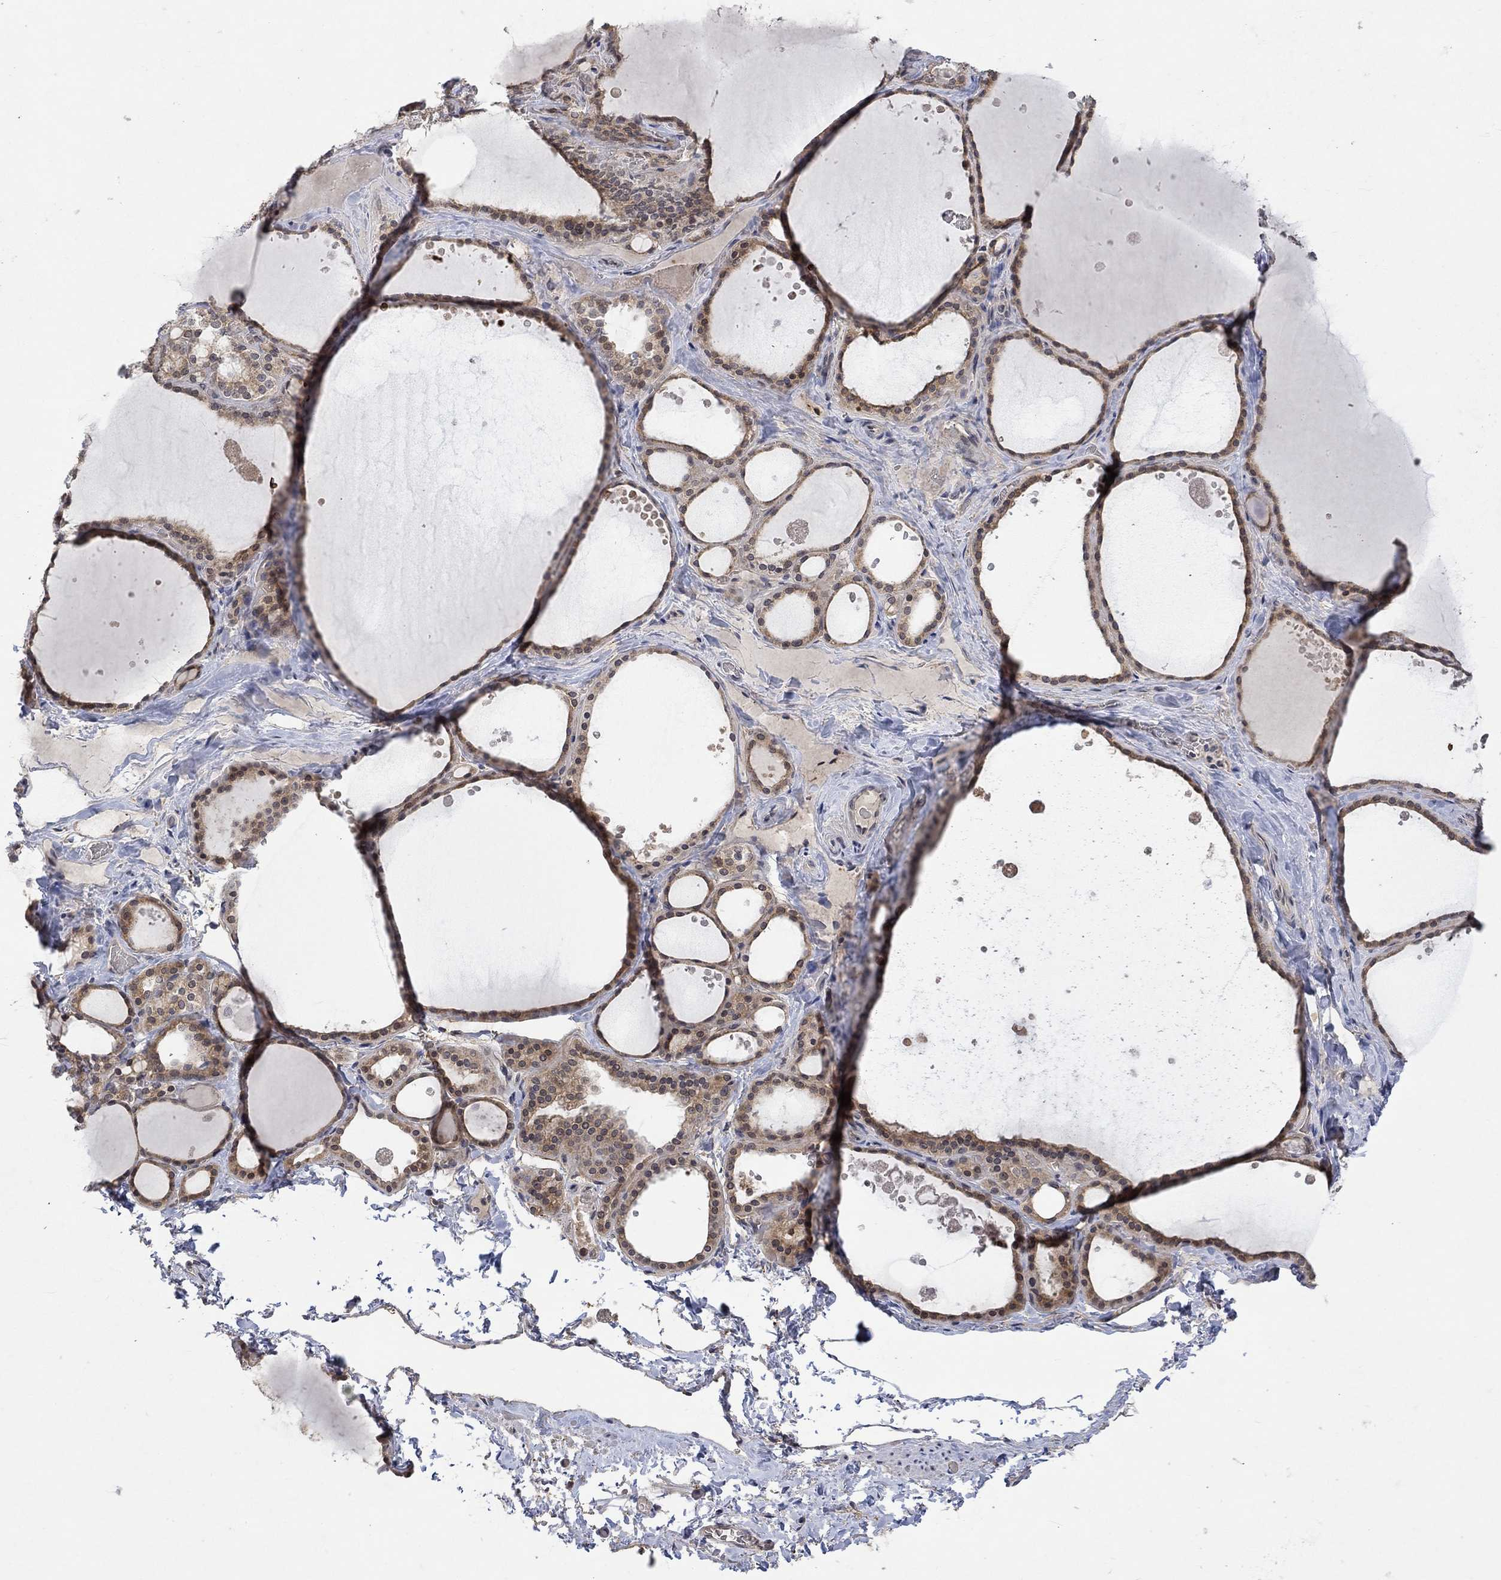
{"staining": {"intensity": "moderate", "quantity": "25%-75%", "location": "cytoplasmic/membranous"}, "tissue": "thyroid gland", "cell_type": "Glandular cells", "image_type": "normal", "snomed": [{"axis": "morphology", "description": "Normal tissue, NOS"}, {"axis": "topography", "description": "Thyroid gland"}], "caption": "Immunohistochemical staining of unremarkable thyroid gland demonstrates medium levels of moderate cytoplasmic/membranous positivity in approximately 25%-75% of glandular cells.", "gene": "GRIN2D", "patient": {"sex": "male", "age": 63}}